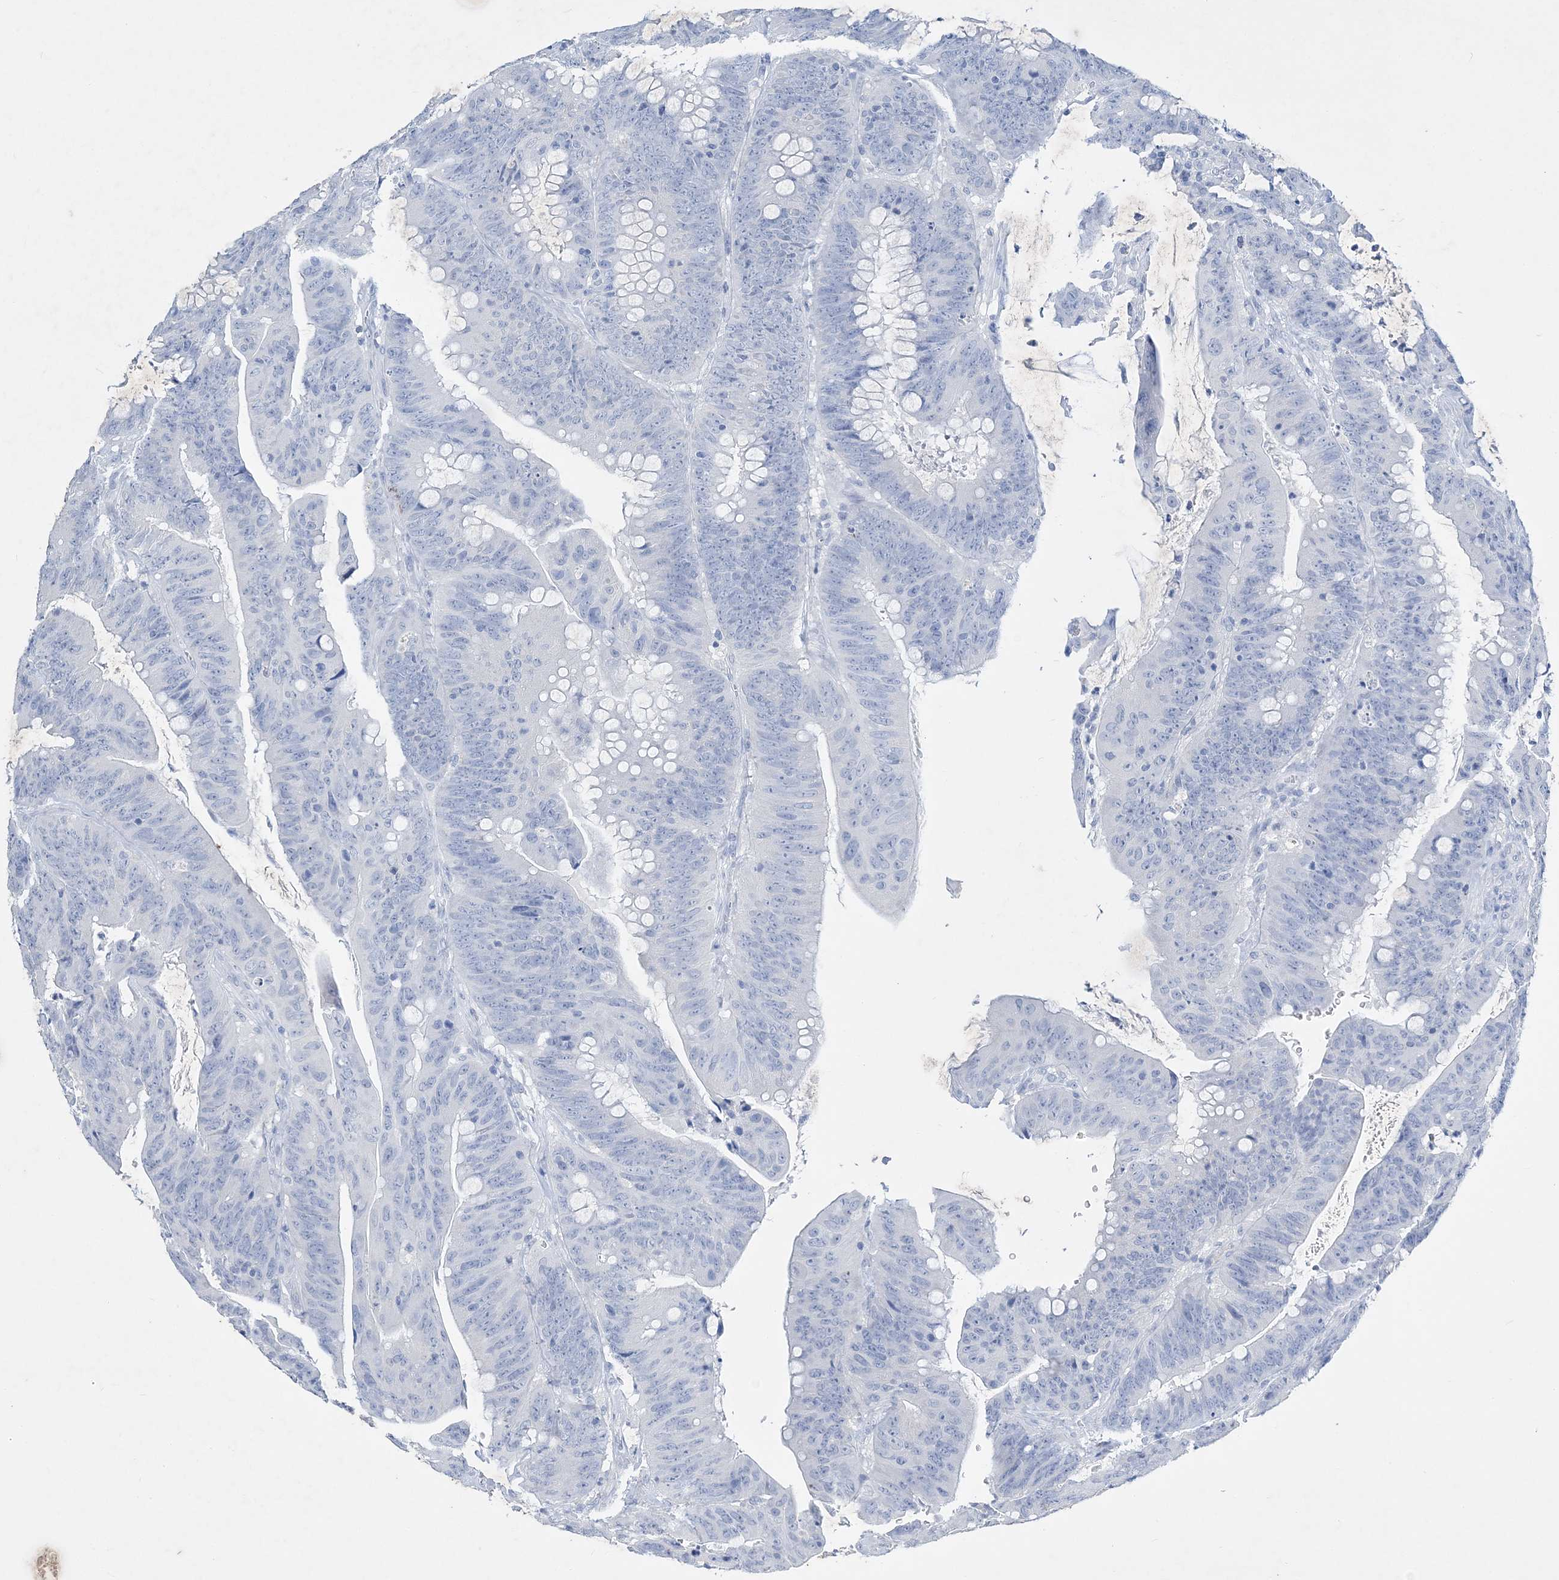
{"staining": {"intensity": "negative", "quantity": "none", "location": "none"}, "tissue": "colorectal cancer", "cell_type": "Tumor cells", "image_type": "cancer", "snomed": [{"axis": "morphology", "description": "Adenocarcinoma, NOS"}, {"axis": "topography", "description": "Colon"}], "caption": "Image shows no protein positivity in tumor cells of adenocarcinoma (colorectal) tissue.", "gene": "COPS8", "patient": {"sex": "male", "age": 45}}